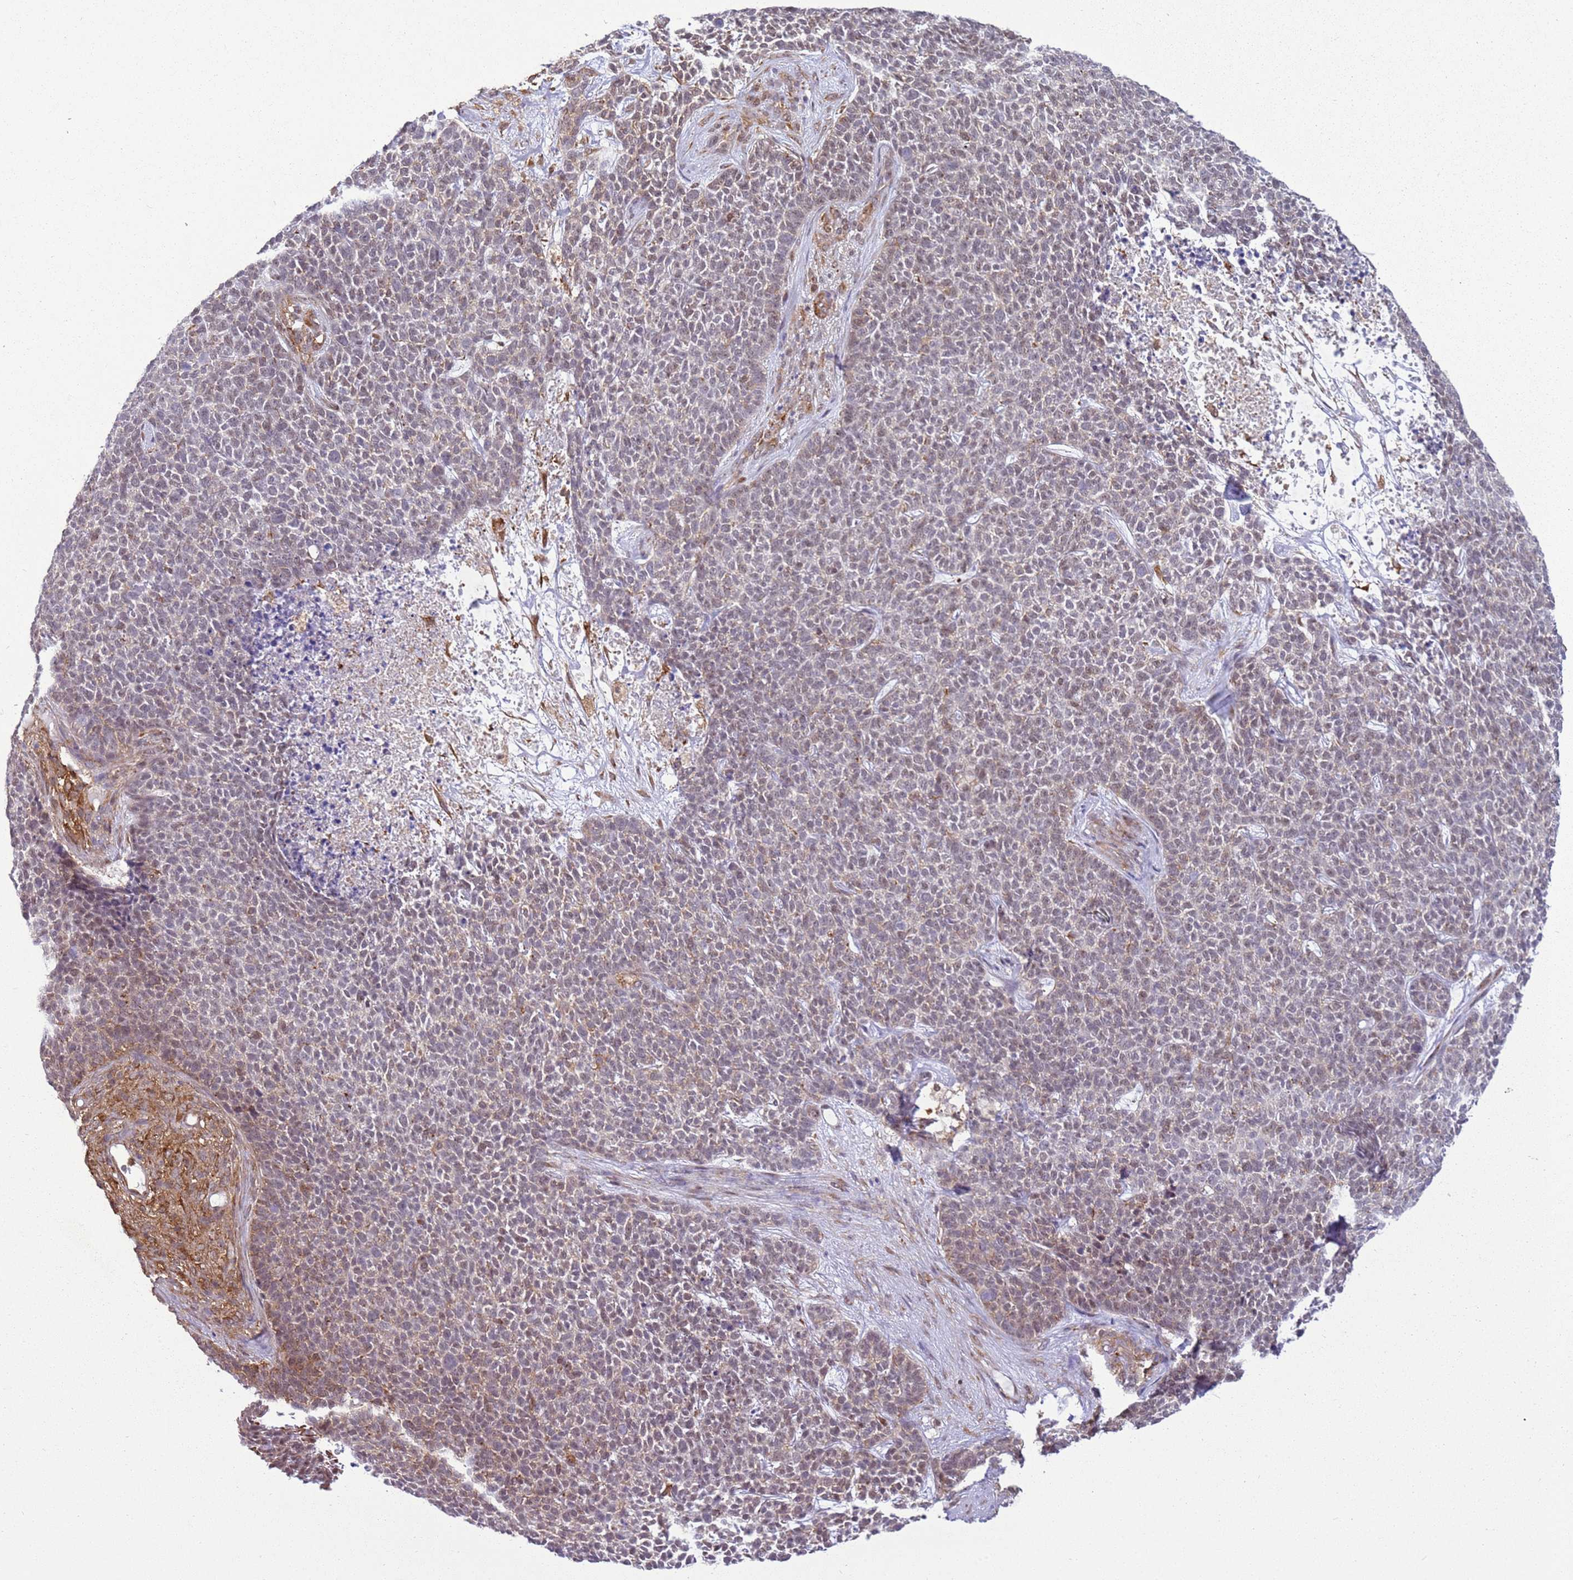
{"staining": {"intensity": "moderate", "quantity": "<25%", "location": "cytoplasmic/membranous"}, "tissue": "skin cancer", "cell_type": "Tumor cells", "image_type": "cancer", "snomed": [{"axis": "morphology", "description": "Basal cell carcinoma"}, {"axis": "topography", "description": "Skin"}], "caption": "A brown stain labels moderate cytoplasmic/membranous staining of a protein in human skin cancer tumor cells. The staining is performed using DAB brown chromogen to label protein expression. The nuclei are counter-stained blue using hematoxylin.", "gene": "GABRE", "patient": {"sex": "female", "age": 84}}